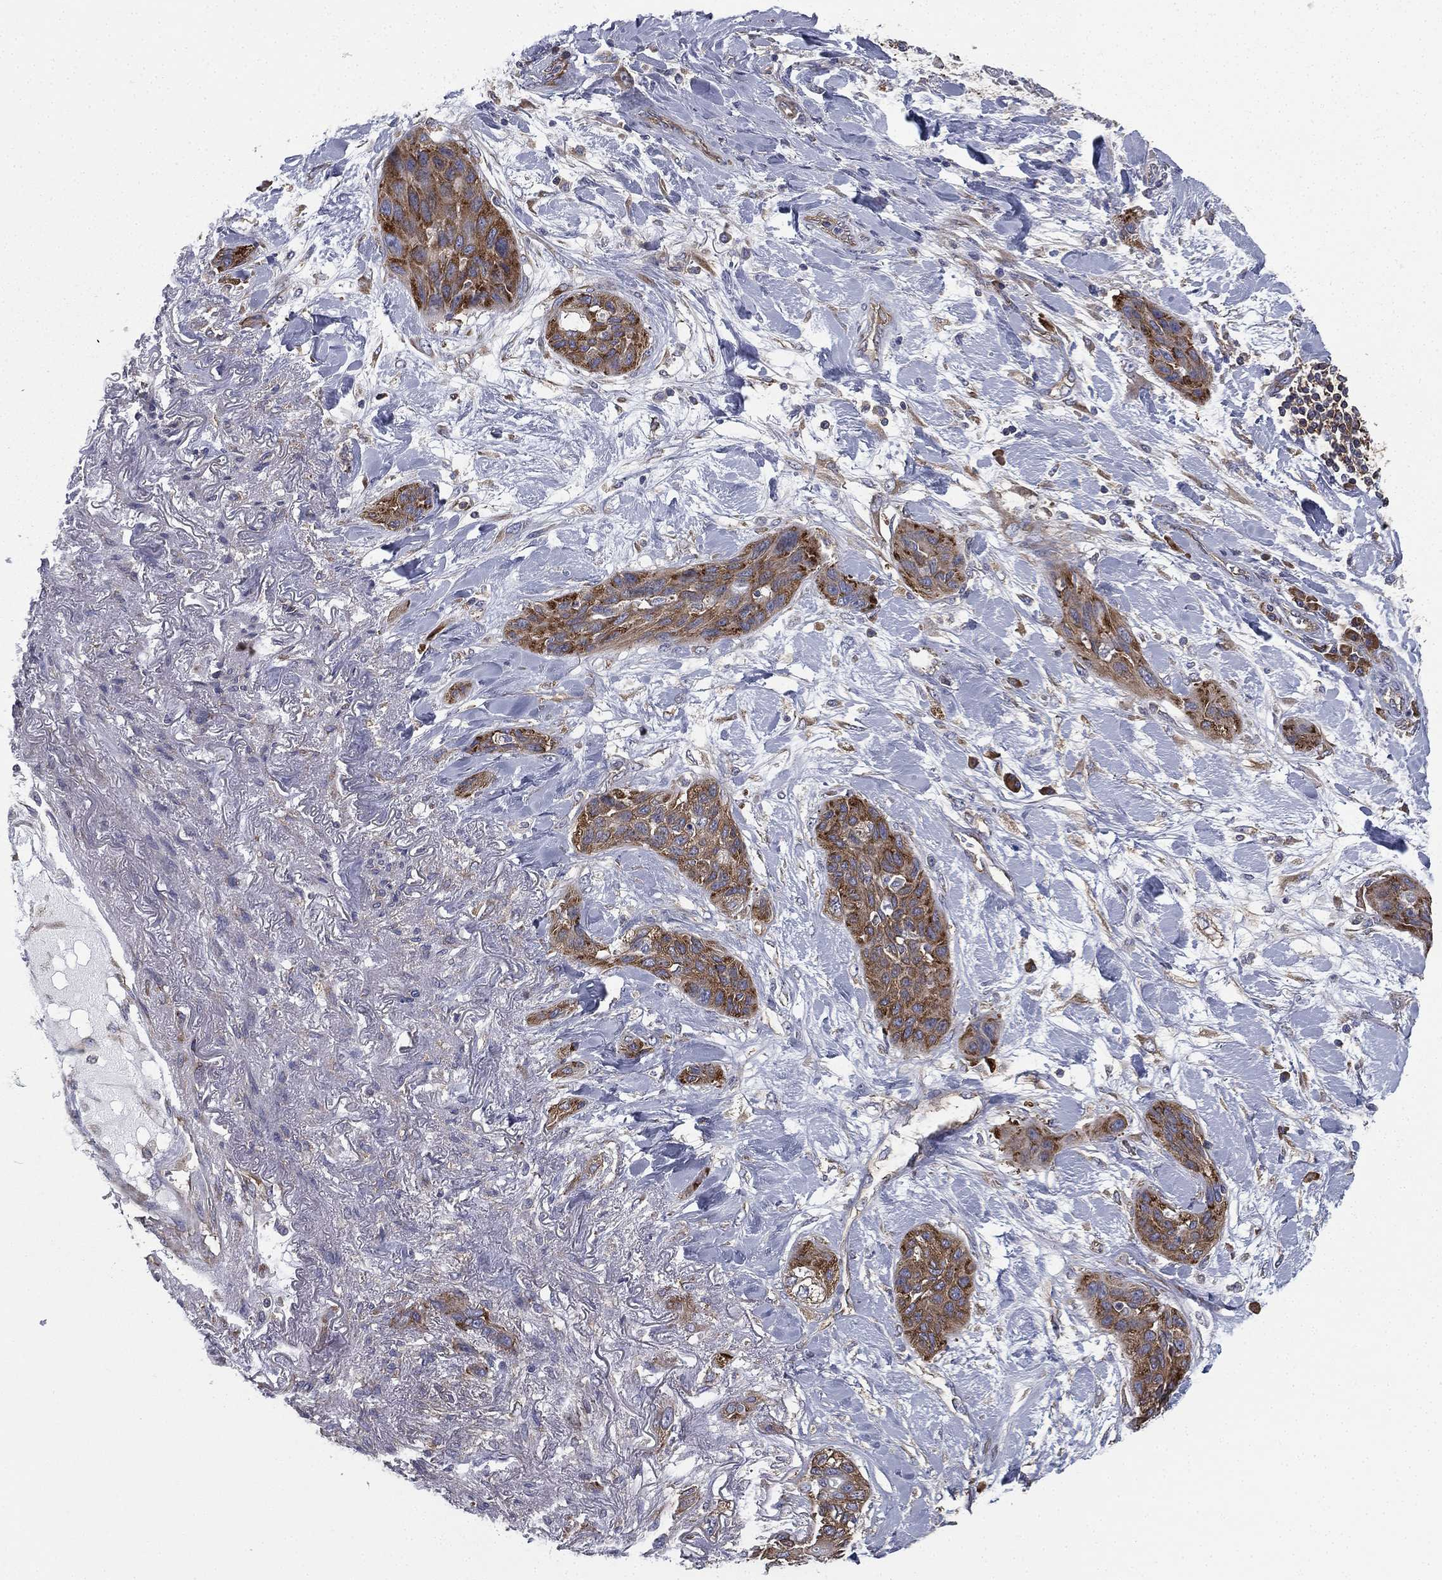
{"staining": {"intensity": "strong", "quantity": "25%-75%", "location": "cytoplasmic/membranous"}, "tissue": "lung cancer", "cell_type": "Tumor cells", "image_type": "cancer", "snomed": [{"axis": "morphology", "description": "Squamous cell carcinoma, NOS"}, {"axis": "topography", "description": "Lung"}], "caption": "Strong cytoplasmic/membranous staining is identified in about 25%-75% of tumor cells in lung cancer. The protein of interest is shown in brown color, while the nuclei are stained blue.", "gene": "FARSA", "patient": {"sex": "female", "age": 70}}